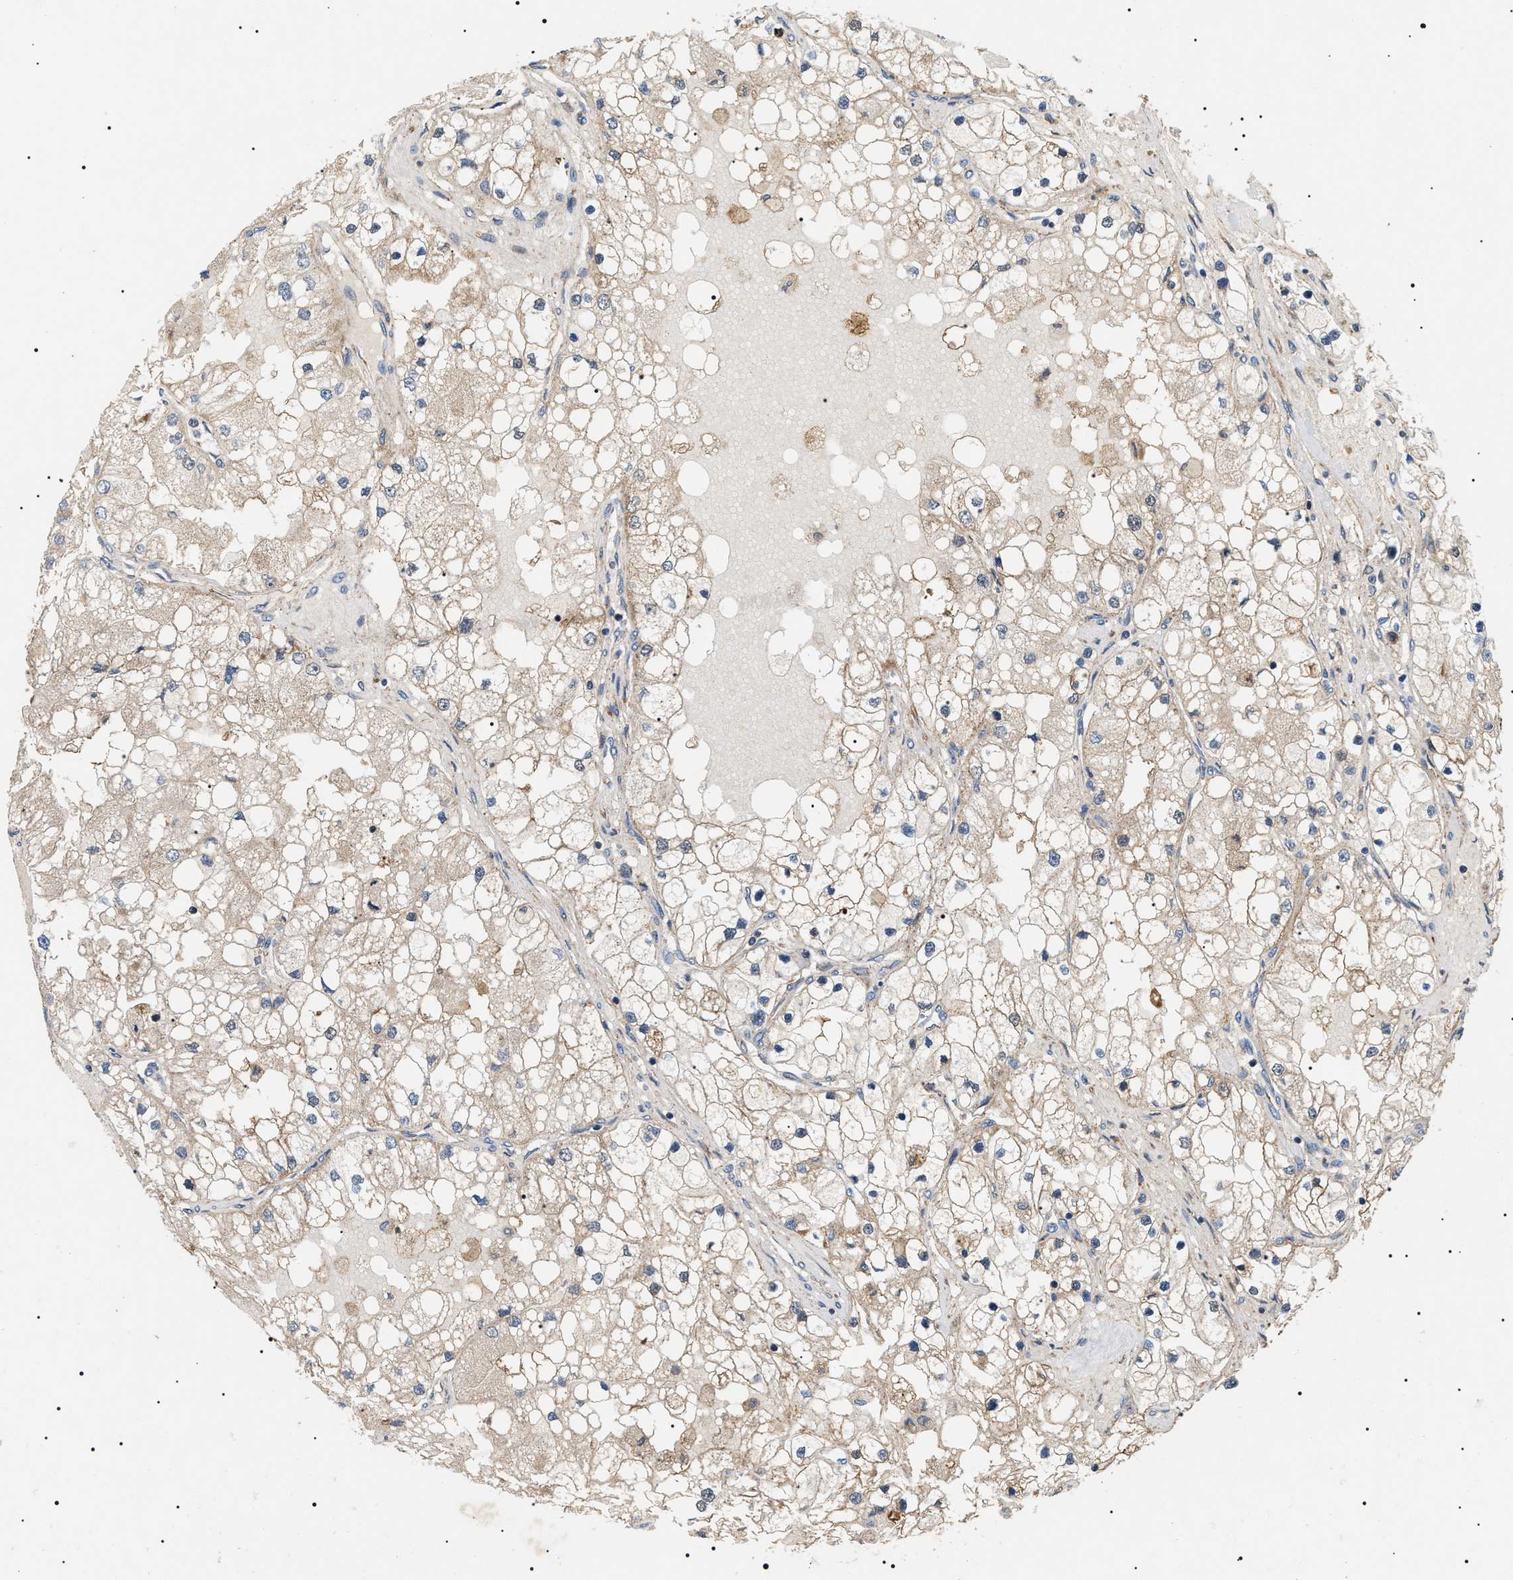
{"staining": {"intensity": "weak", "quantity": ">75%", "location": "cytoplasmic/membranous"}, "tissue": "renal cancer", "cell_type": "Tumor cells", "image_type": "cancer", "snomed": [{"axis": "morphology", "description": "Adenocarcinoma, NOS"}, {"axis": "topography", "description": "Kidney"}], "caption": "Renal adenocarcinoma was stained to show a protein in brown. There is low levels of weak cytoplasmic/membranous staining in approximately >75% of tumor cells.", "gene": "OXSM", "patient": {"sex": "male", "age": 68}}